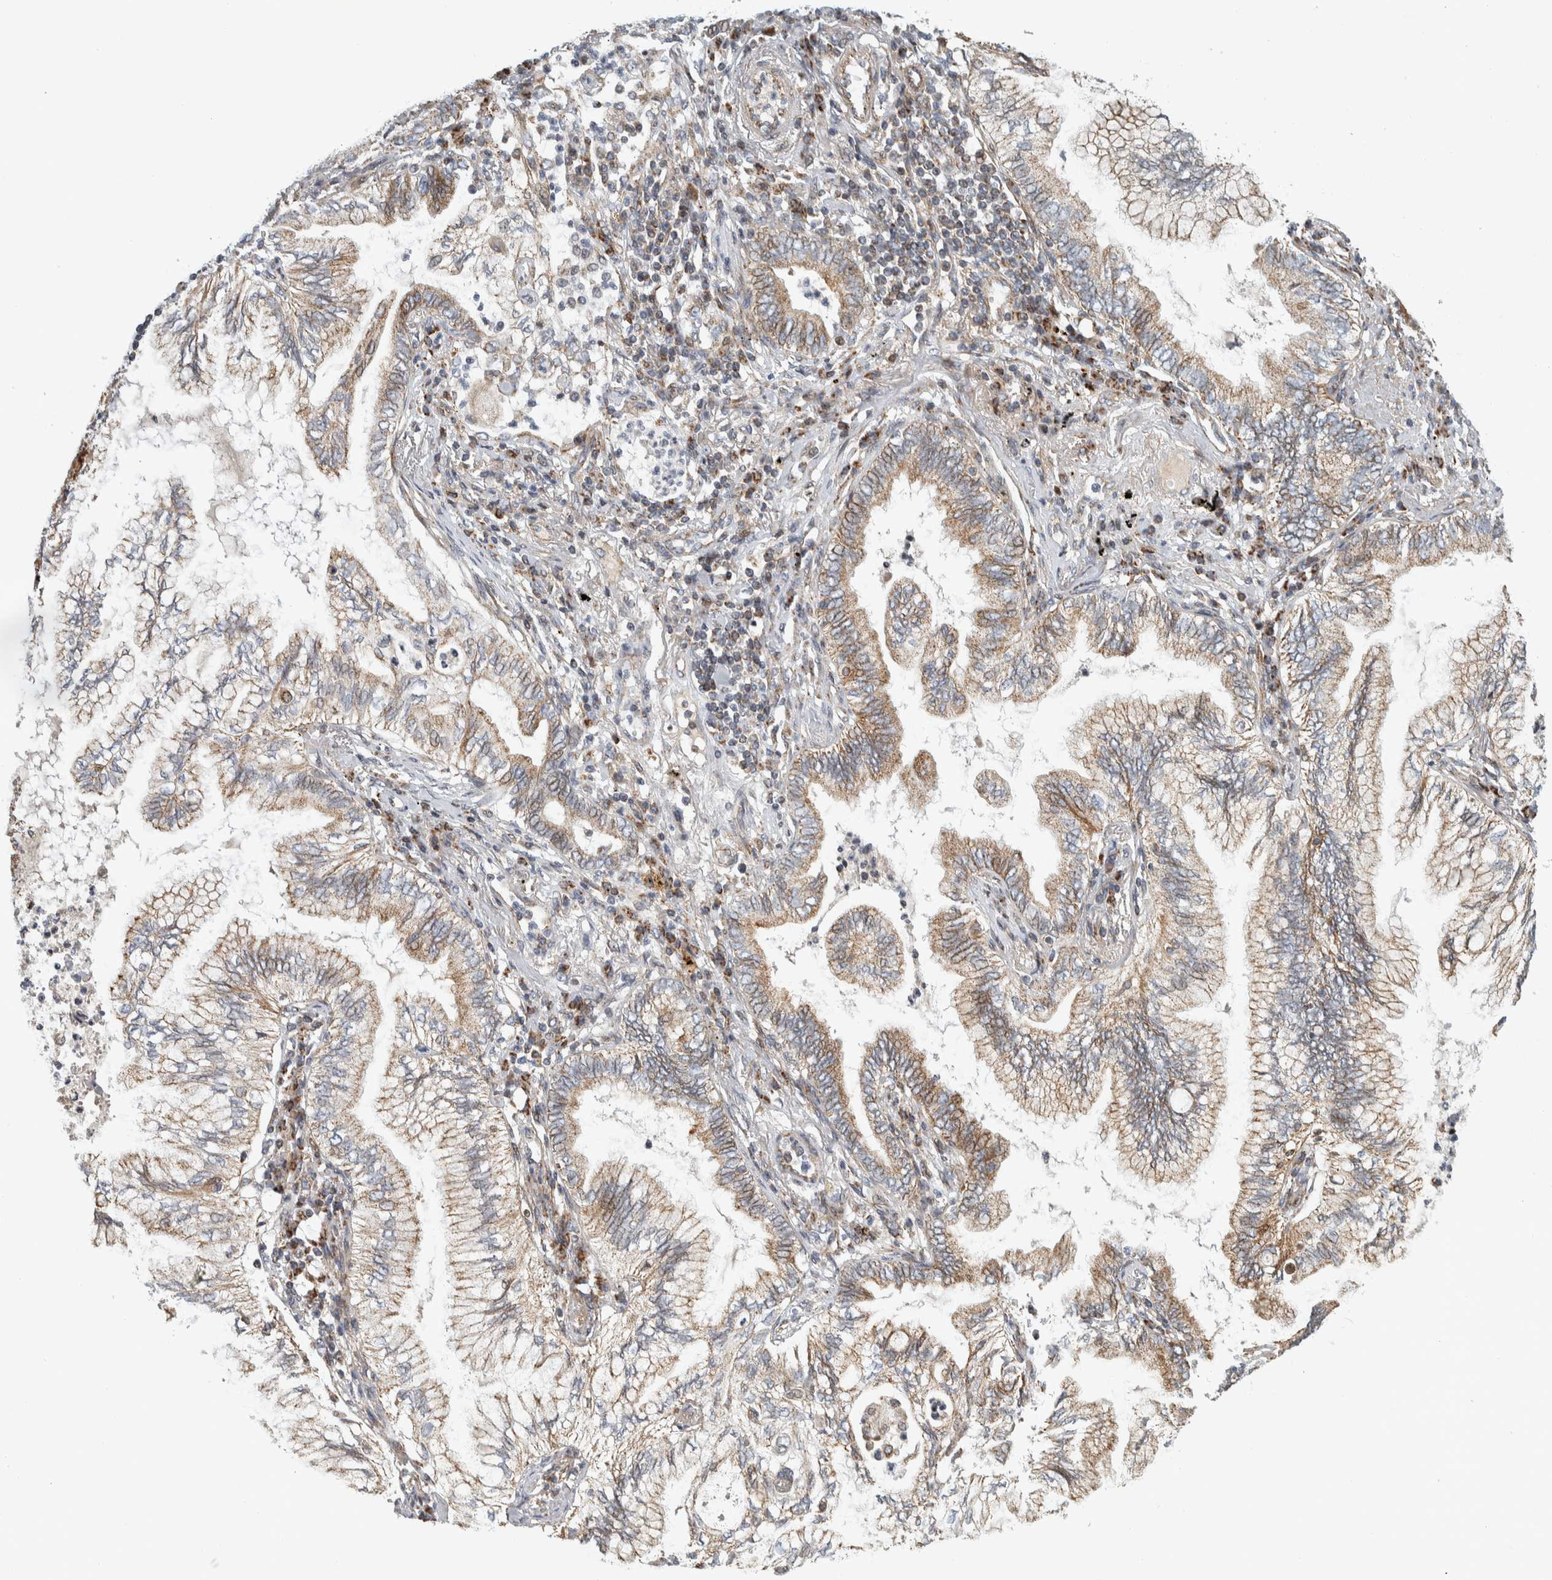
{"staining": {"intensity": "moderate", "quantity": ">75%", "location": "cytoplasmic/membranous"}, "tissue": "lung cancer", "cell_type": "Tumor cells", "image_type": "cancer", "snomed": [{"axis": "morphology", "description": "Normal tissue, NOS"}, {"axis": "morphology", "description": "Adenocarcinoma, NOS"}, {"axis": "topography", "description": "Bronchus"}, {"axis": "topography", "description": "Lung"}], "caption": "This image exhibits immunohistochemistry (IHC) staining of lung cancer (adenocarcinoma), with medium moderate cytoplasmic/membranous staining in about >75% of tumor cells.", "gene": "AFP", "patient": {"sex": "female", "age": 70}}